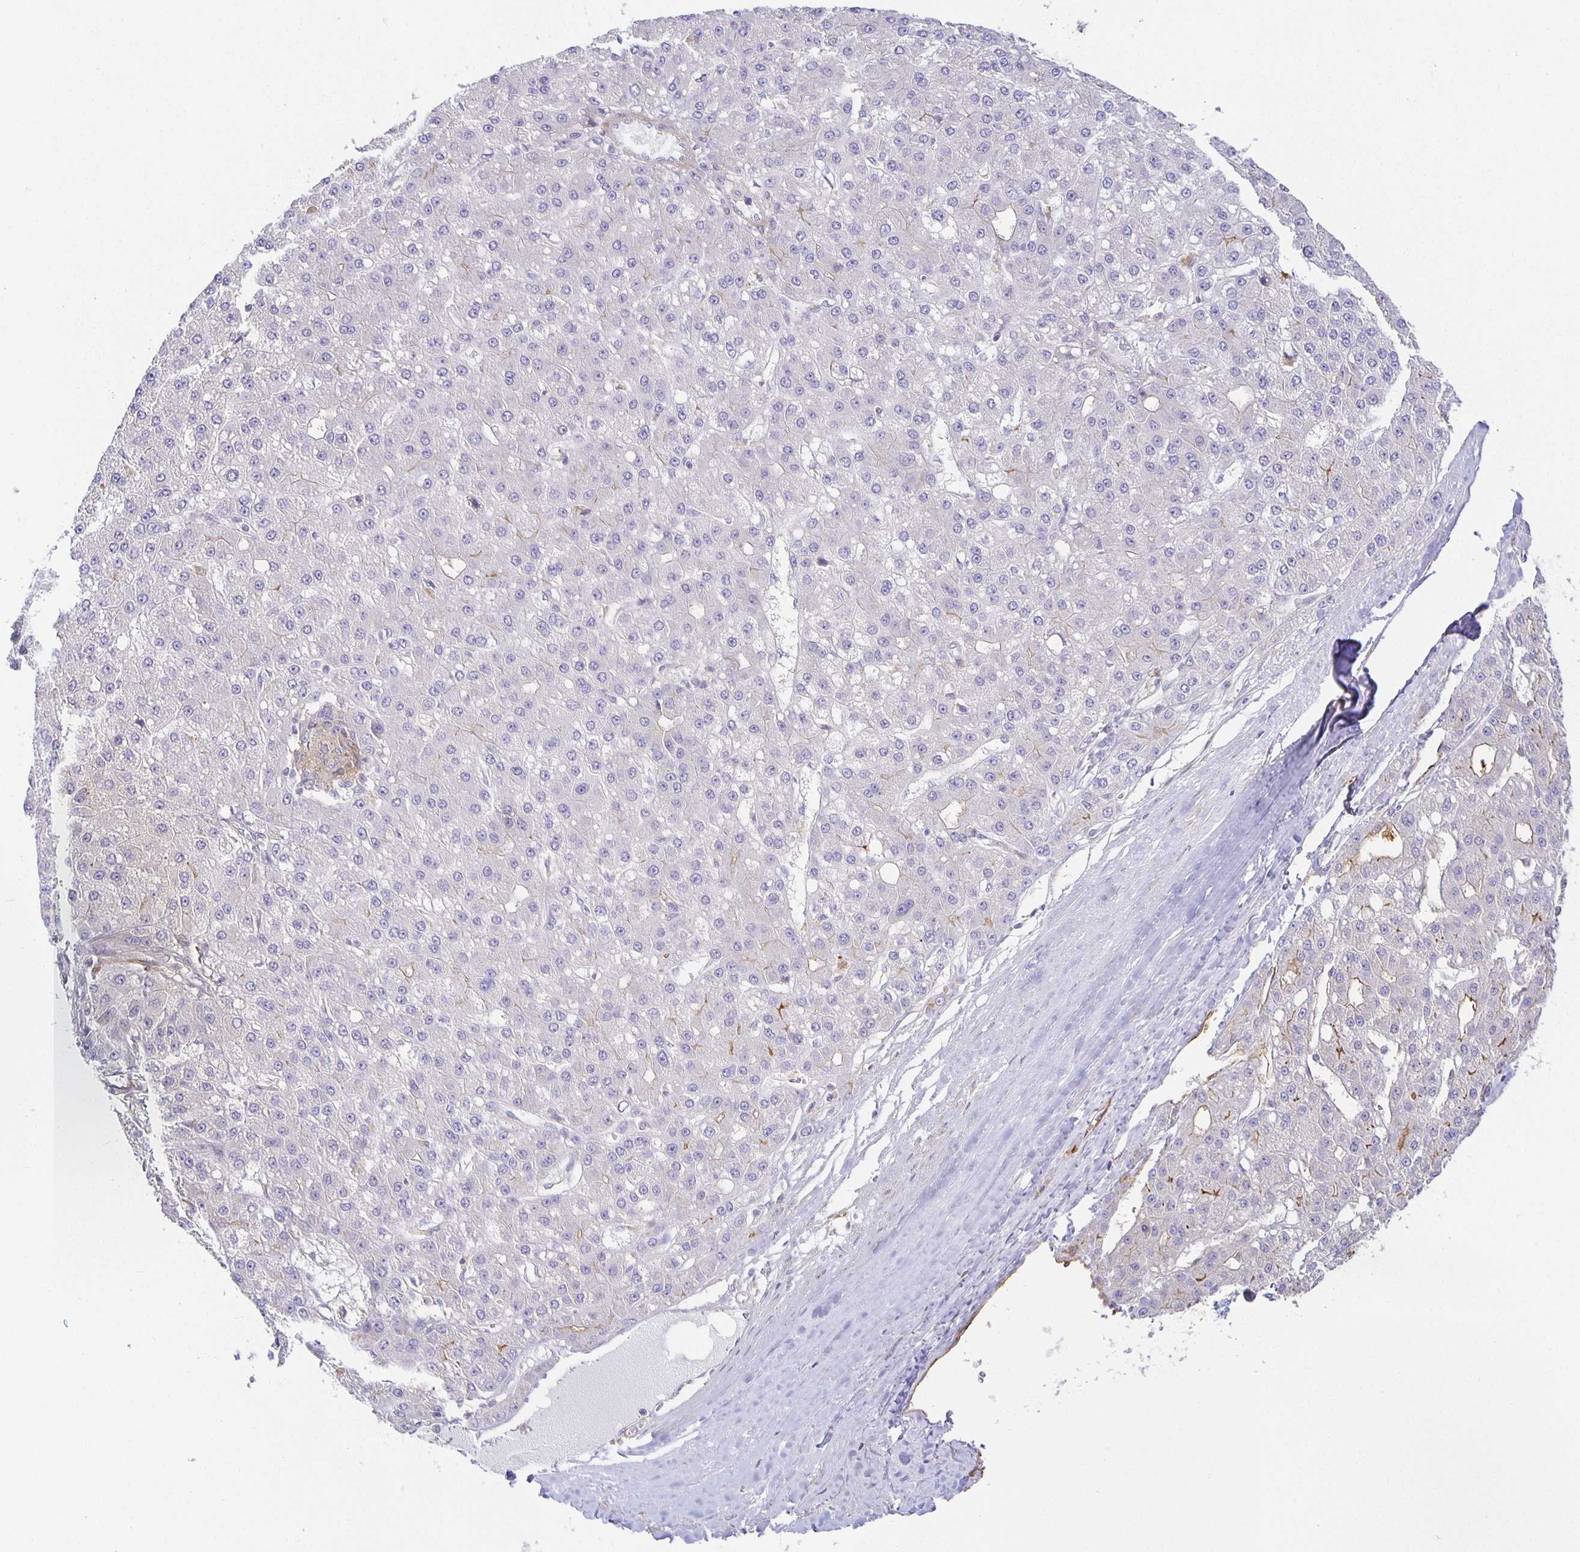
{"staining": {"intensity": "negative", "quantity": "none", "location": "none"}, "tissue": "liver cancer", "cell_type": "Tumor cells", "image_type": "cancer", "snomed": [{"axis": "morphology", "description": "Carcinoma, Hepatocellular, NOS"}, {"axis": "topography", "description": "Liver"}], "caption": "High power microscopy histopathology image of an immunohistochemistry image of liver cancer (hepatocellular carcinoma), revealing no significant staining in tumor cells.", "gene": "FLRT3", "patient": {"sex": "male", "age": 67}}